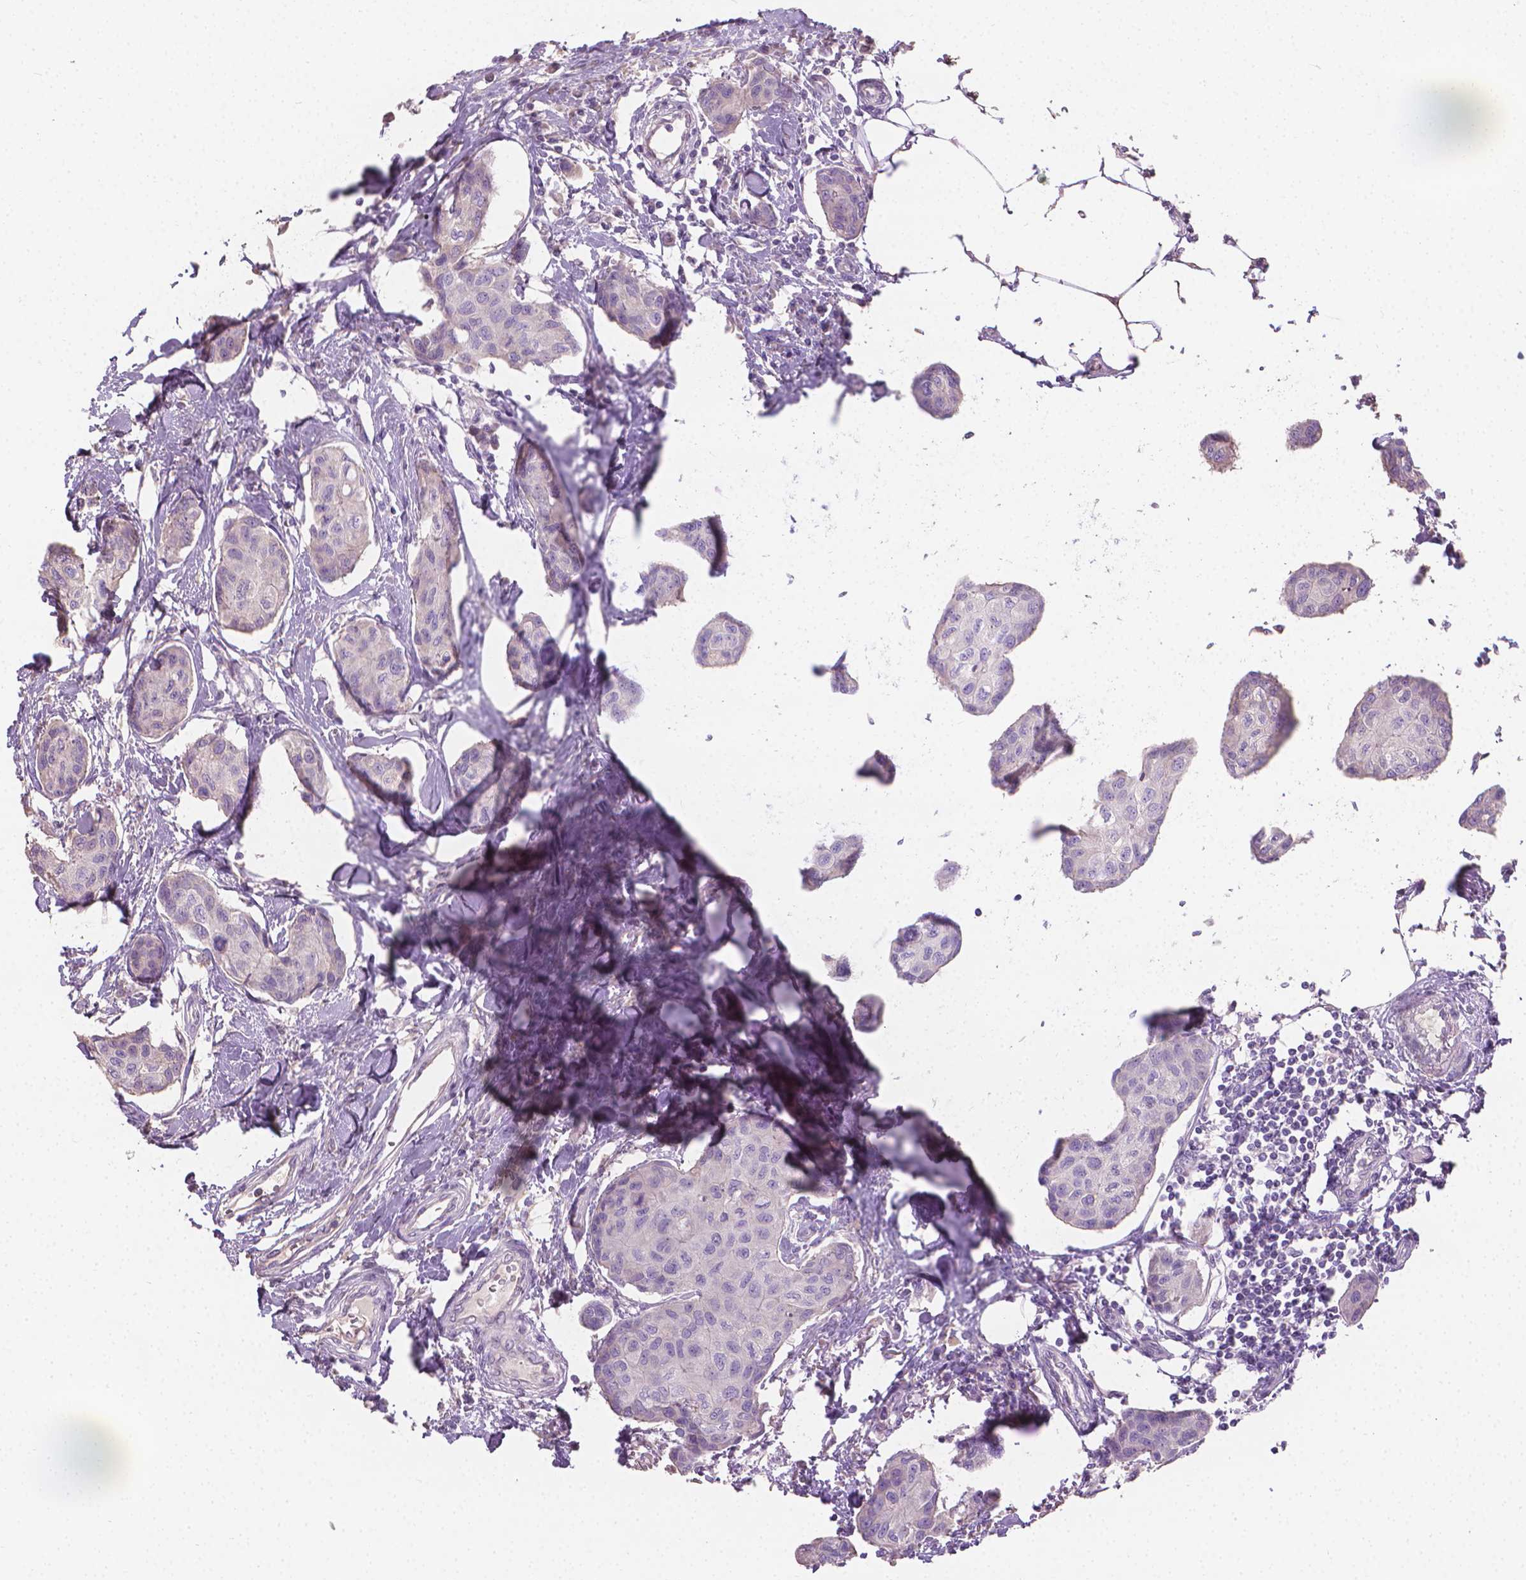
{"staining": {"intensity": "negative", "quantity": "none", "location": "none"}, "tissue": "breast cancer", "cell_type": "Tumor cells", "image_type": "cancer", "snomed": [{"axis": "morphology", "description": "Duct carcinoma"}, {"axis": "topography", "description": "Breast"}], "caption": "DAB immunohistochemical staining of human invasive ductal carcinoma (breast) displays no significant positivity in tumor cells.", "gene": "CABCOCO1", "patient": {"sex": "female", "age": 80}}